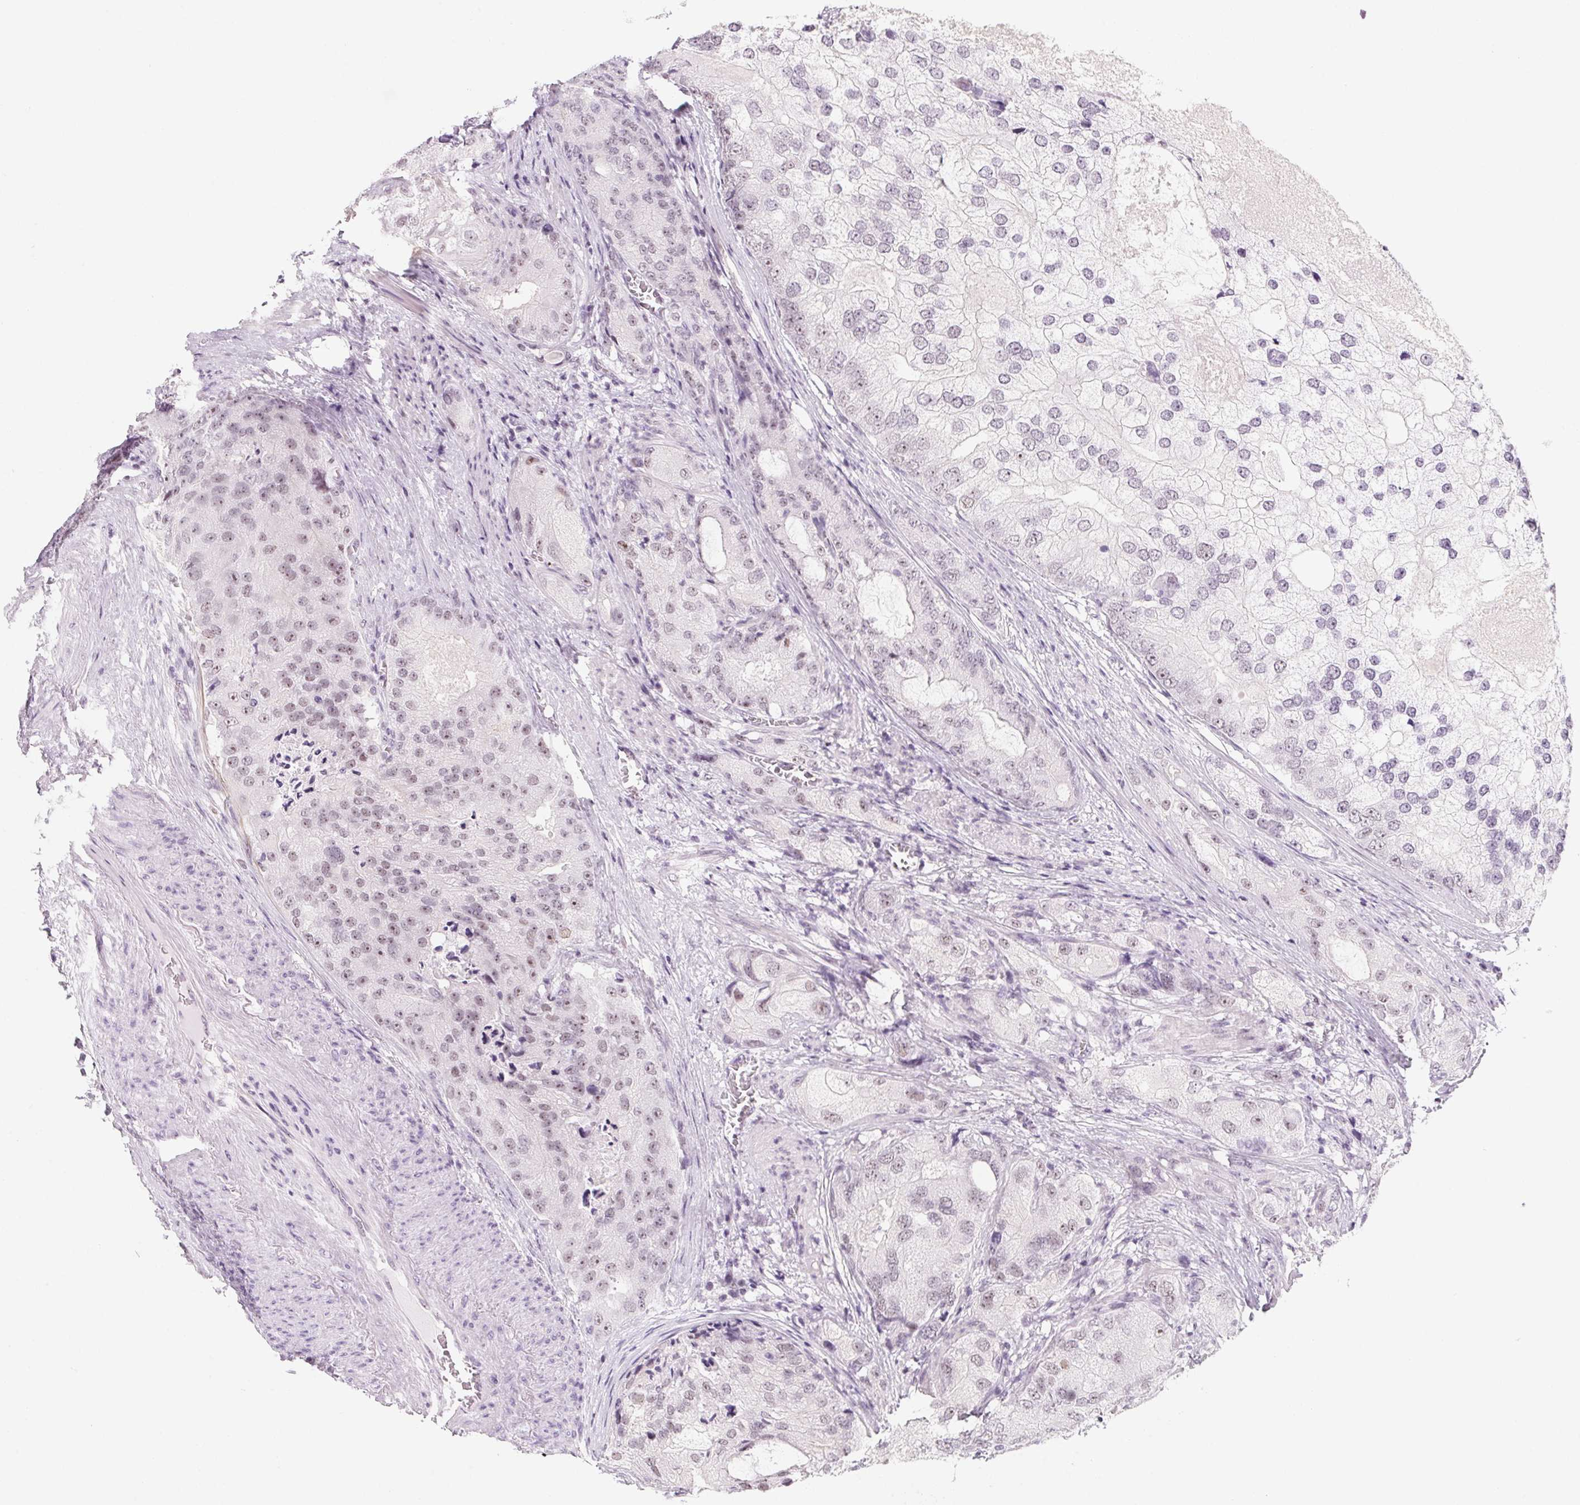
{"staining": {"intensity": "weak", "quantity": "<25%", "location": "nuclear"}, "tissue": "prostate cancer", "cell_type": "Tumor cells", "image_type": "cancer", "snomed": [{"axis": "morphology", "description": "Adenocarcinoma, High grade"}, {"axis": "topography", "description": "Prostate"}], "caption": "Immunohistochemical staining of prostate cancer (high-grade adenocarcinoma) demonstrates no significant expression in tumor cells.", "gene": "ZIC4", "patient": {"sex": "male", "age": 70}}